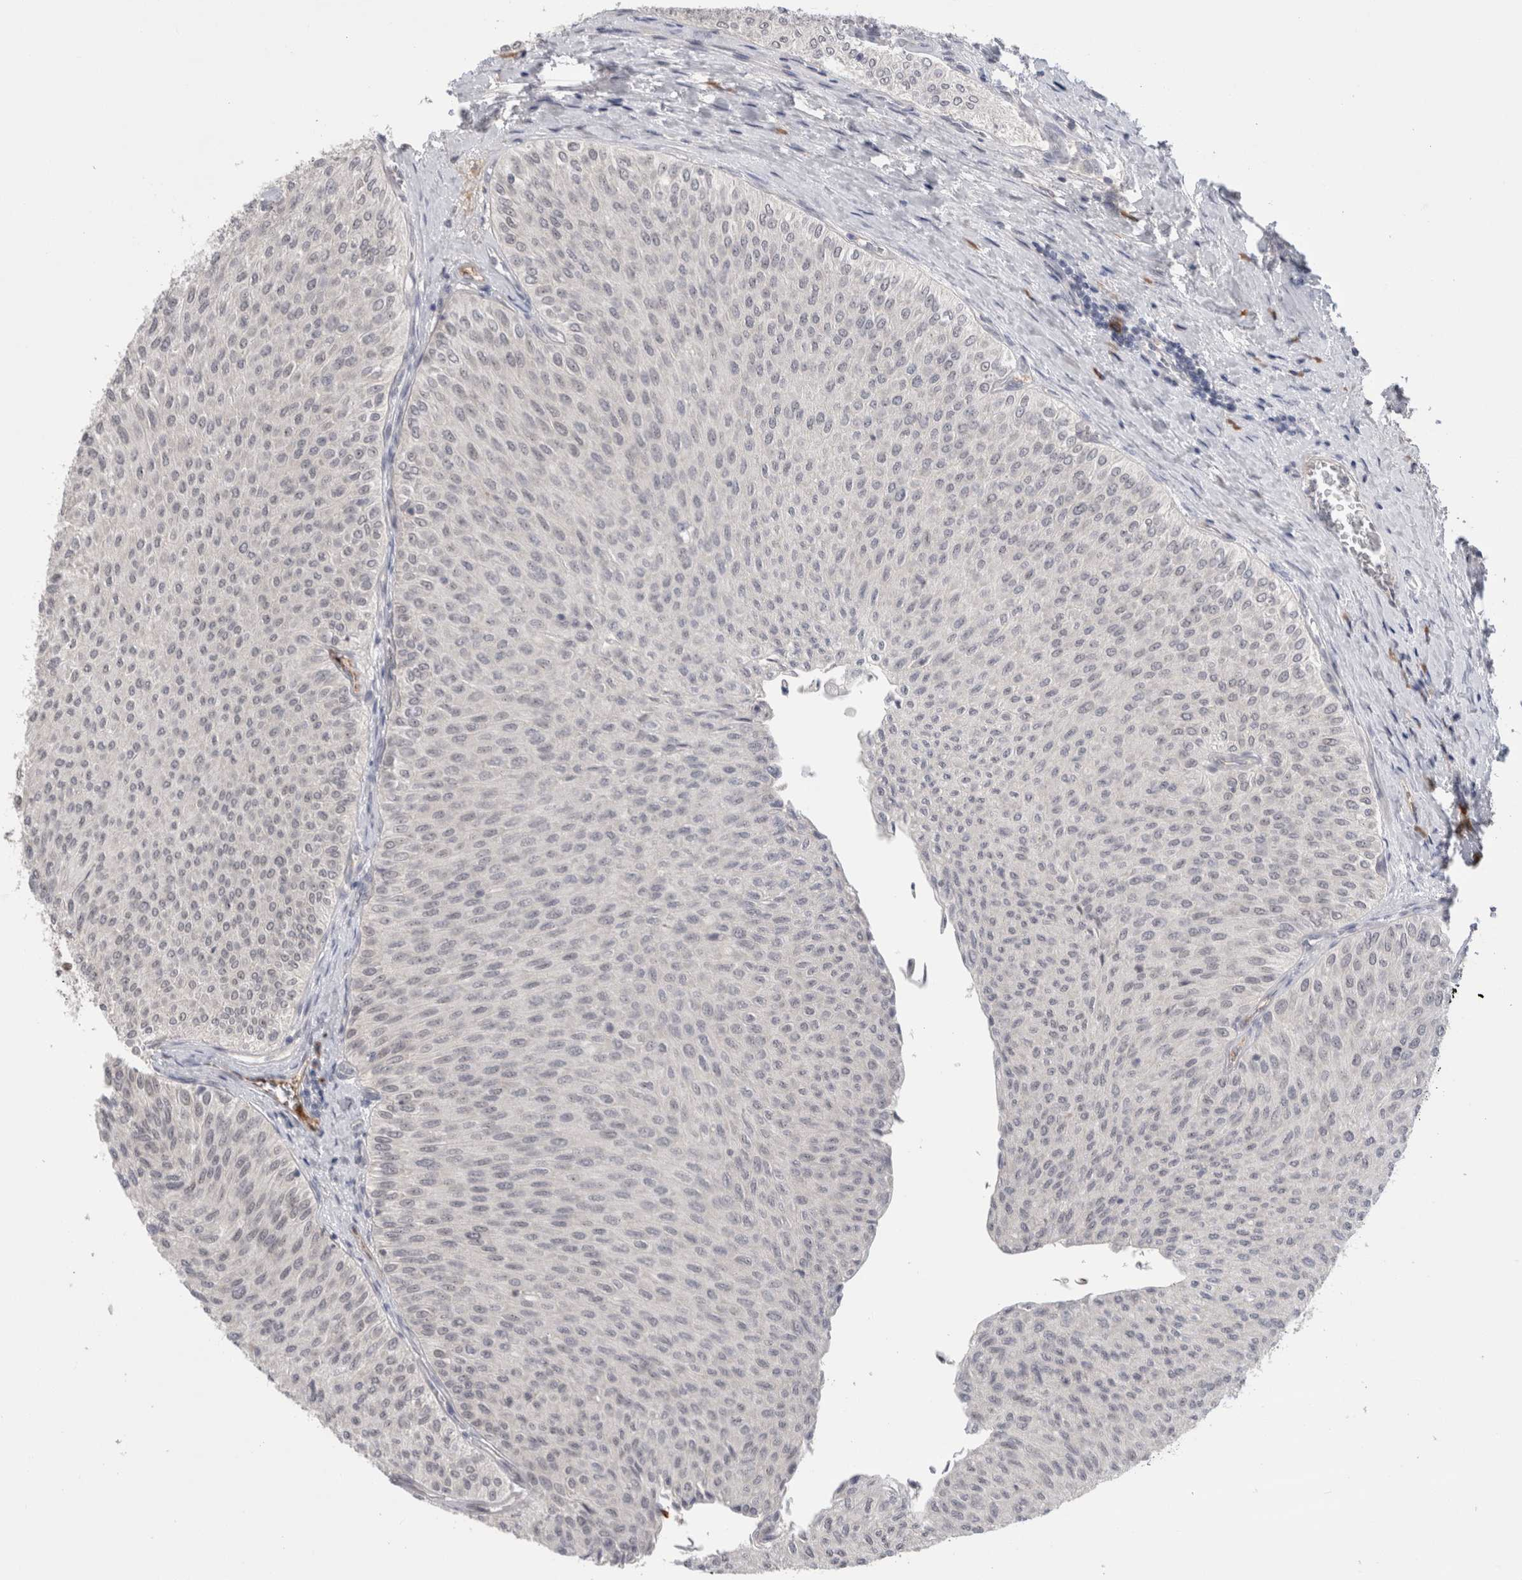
{"staining": {"intensity": "negative", "quantity": "none", "location": "none"}, "tissue": "urothelial cancer", "cell_type": "Tumor cells", "image_type": "cancer", "snomed": [{"axis": "morphology", "description": "Urothelial carcinoma, Low grade"}, {"axis": "topography", "description": "Urinary bladder"}], "caption": "This is an IHC micrograph of low-grade urothelial carcinoma. There is no positivity in tumor cells.", "gene": "ZNF24", "patient": {"sex": "male", "age": 78}}